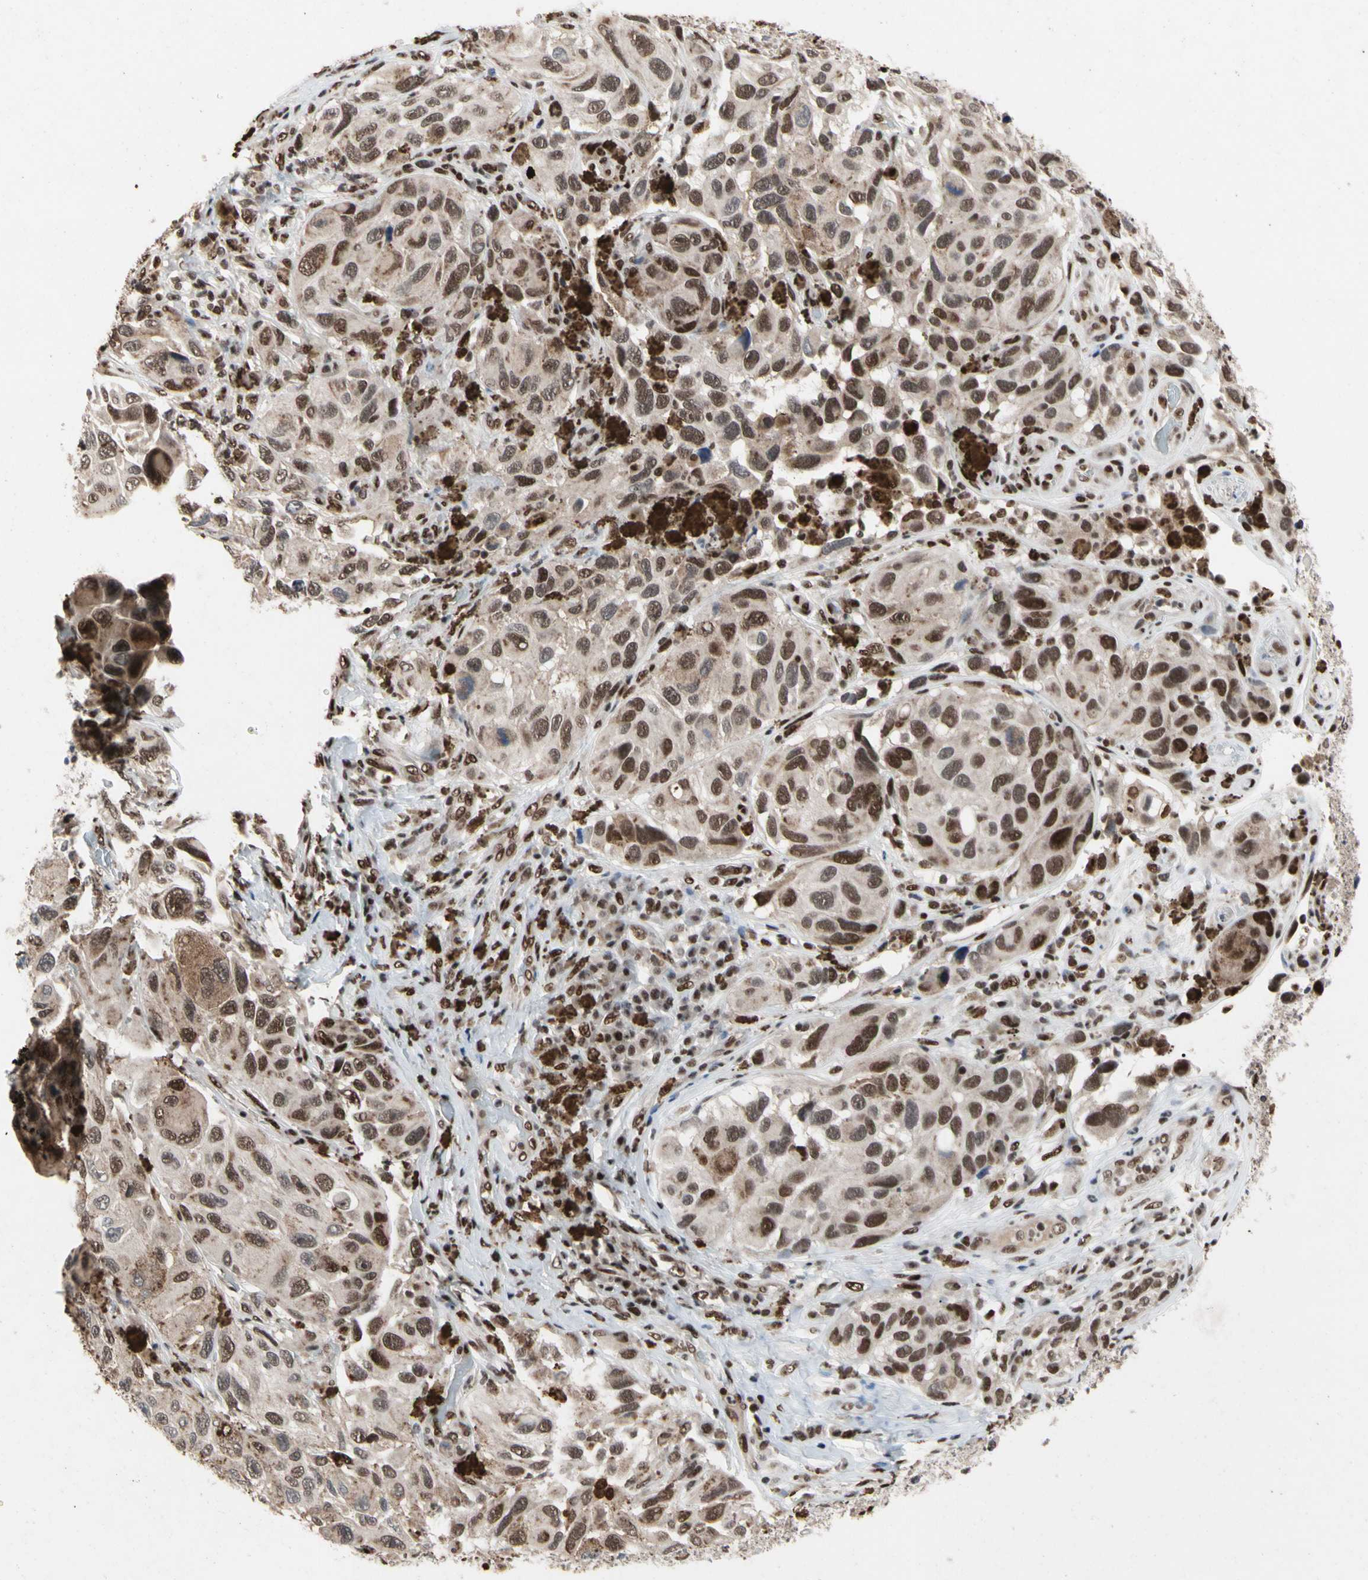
{"staining": {"intensity": "moderate", "quantity": ">75%", "location": "cytoplasmic/membranous,nuclear"}, "tissue": "melanoma", "cell_type": "Tumor cells", "image_type": "cancer", "snomed": [{"axis": "morphology", "description": "Malignant melanoma, NOS"}, {"axis": "topography", "description": "Skin"}], "caption": "Protein staining displays moderate cytoplasmic/membranous and nuclear staining in about >75% of tumor cells in melanoma. (brown staining indicates protein expression, while blue staining denotes nuclei).", "gene": "FAM98B", "patient": {"sex": "female", "age": 73}}